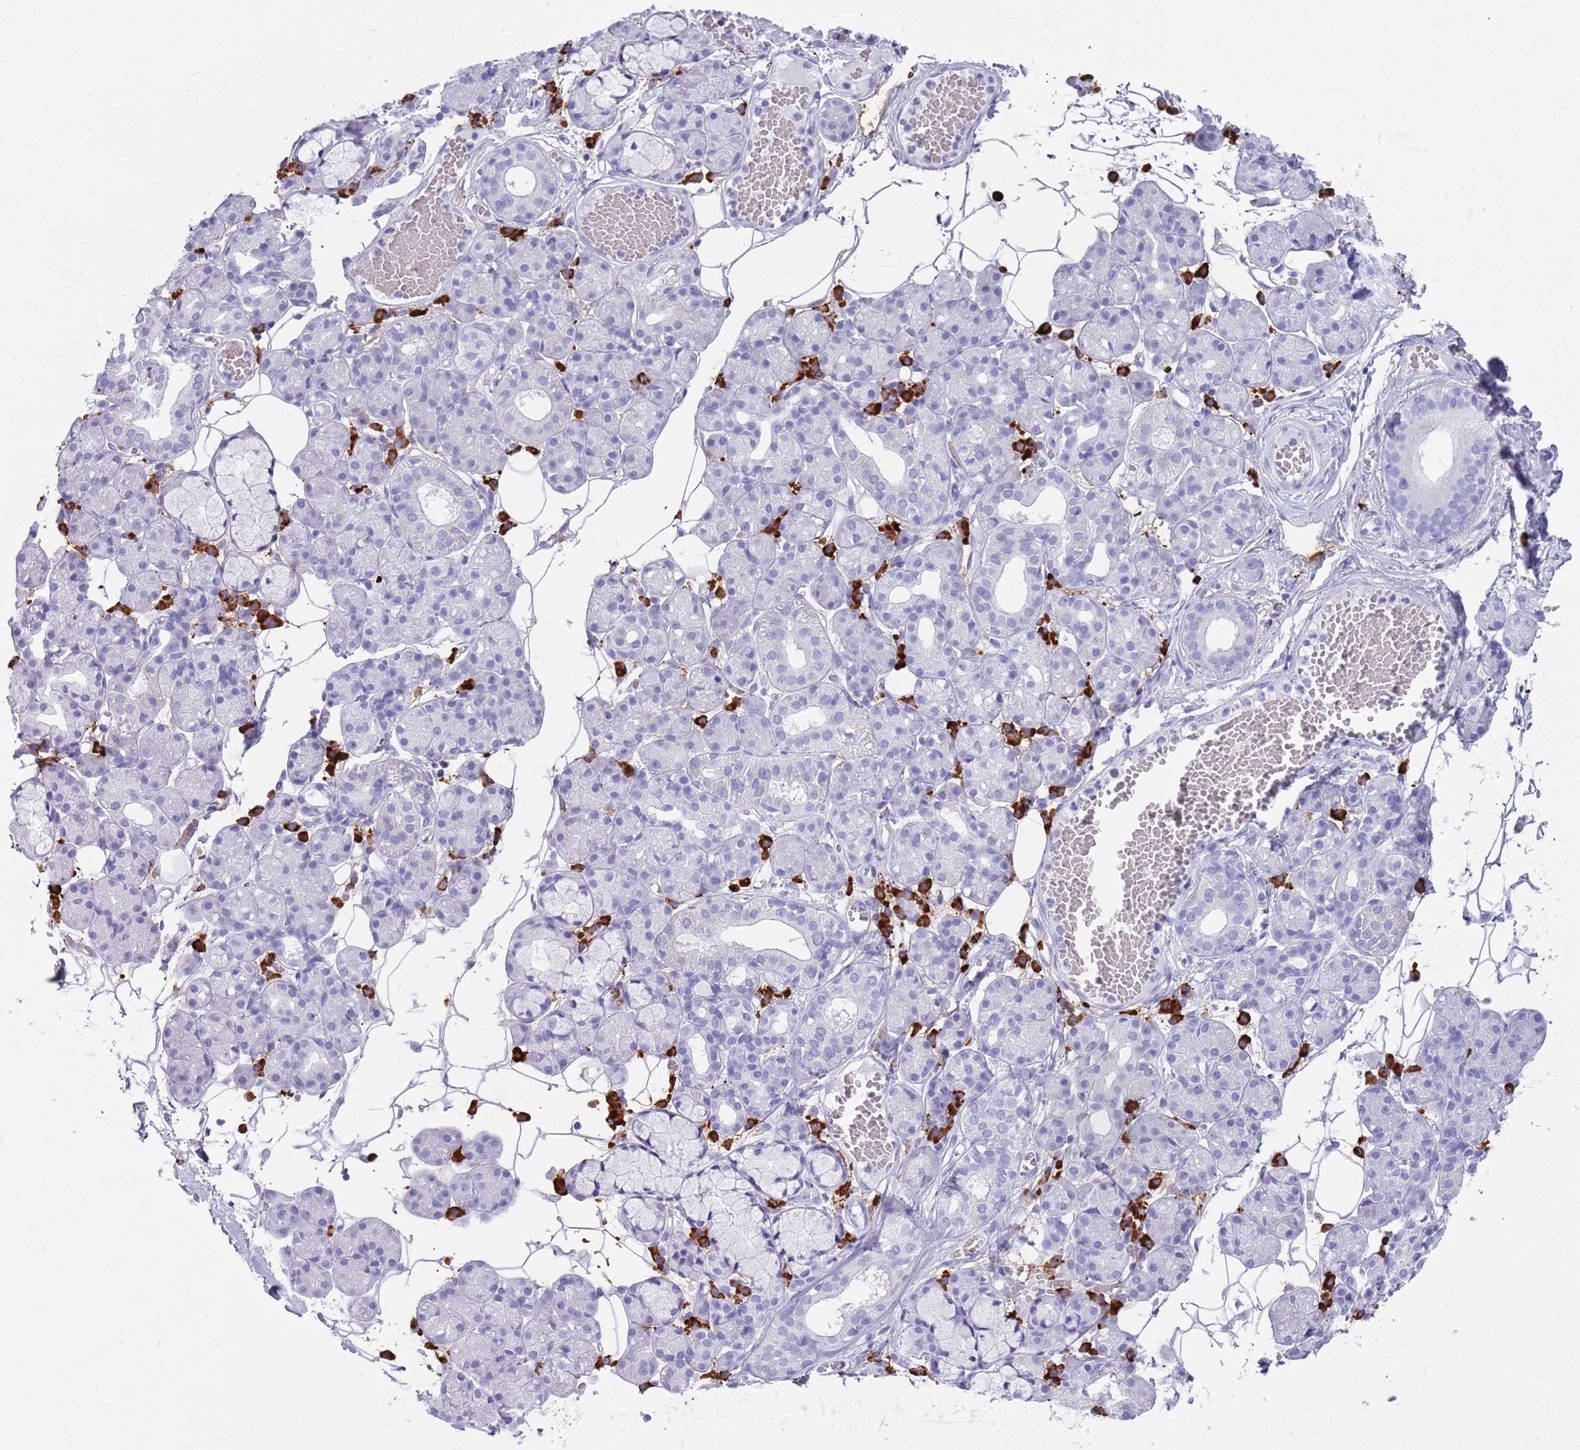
{"staining": {"intensity": "negative", "quantity": "none", "location": "none"}, "tissue": "salivary gland", "cell_type": "Glandular cells", "image_type": "normal", "snomed": [{"axis": "morphology", "description": "Normal tissue, NOS"}, {"axis": "topography", "description": "Salivary gland"}], "caption": "Glandular cells are negative for brown protein staining in unremarkable salivary gland. (Brightfield microscopy of DAB immunohistochemistry (IHC) at high magnification).", "gene": "ENSG00000263020", "patient": {"sex": "male", "age": 63}}